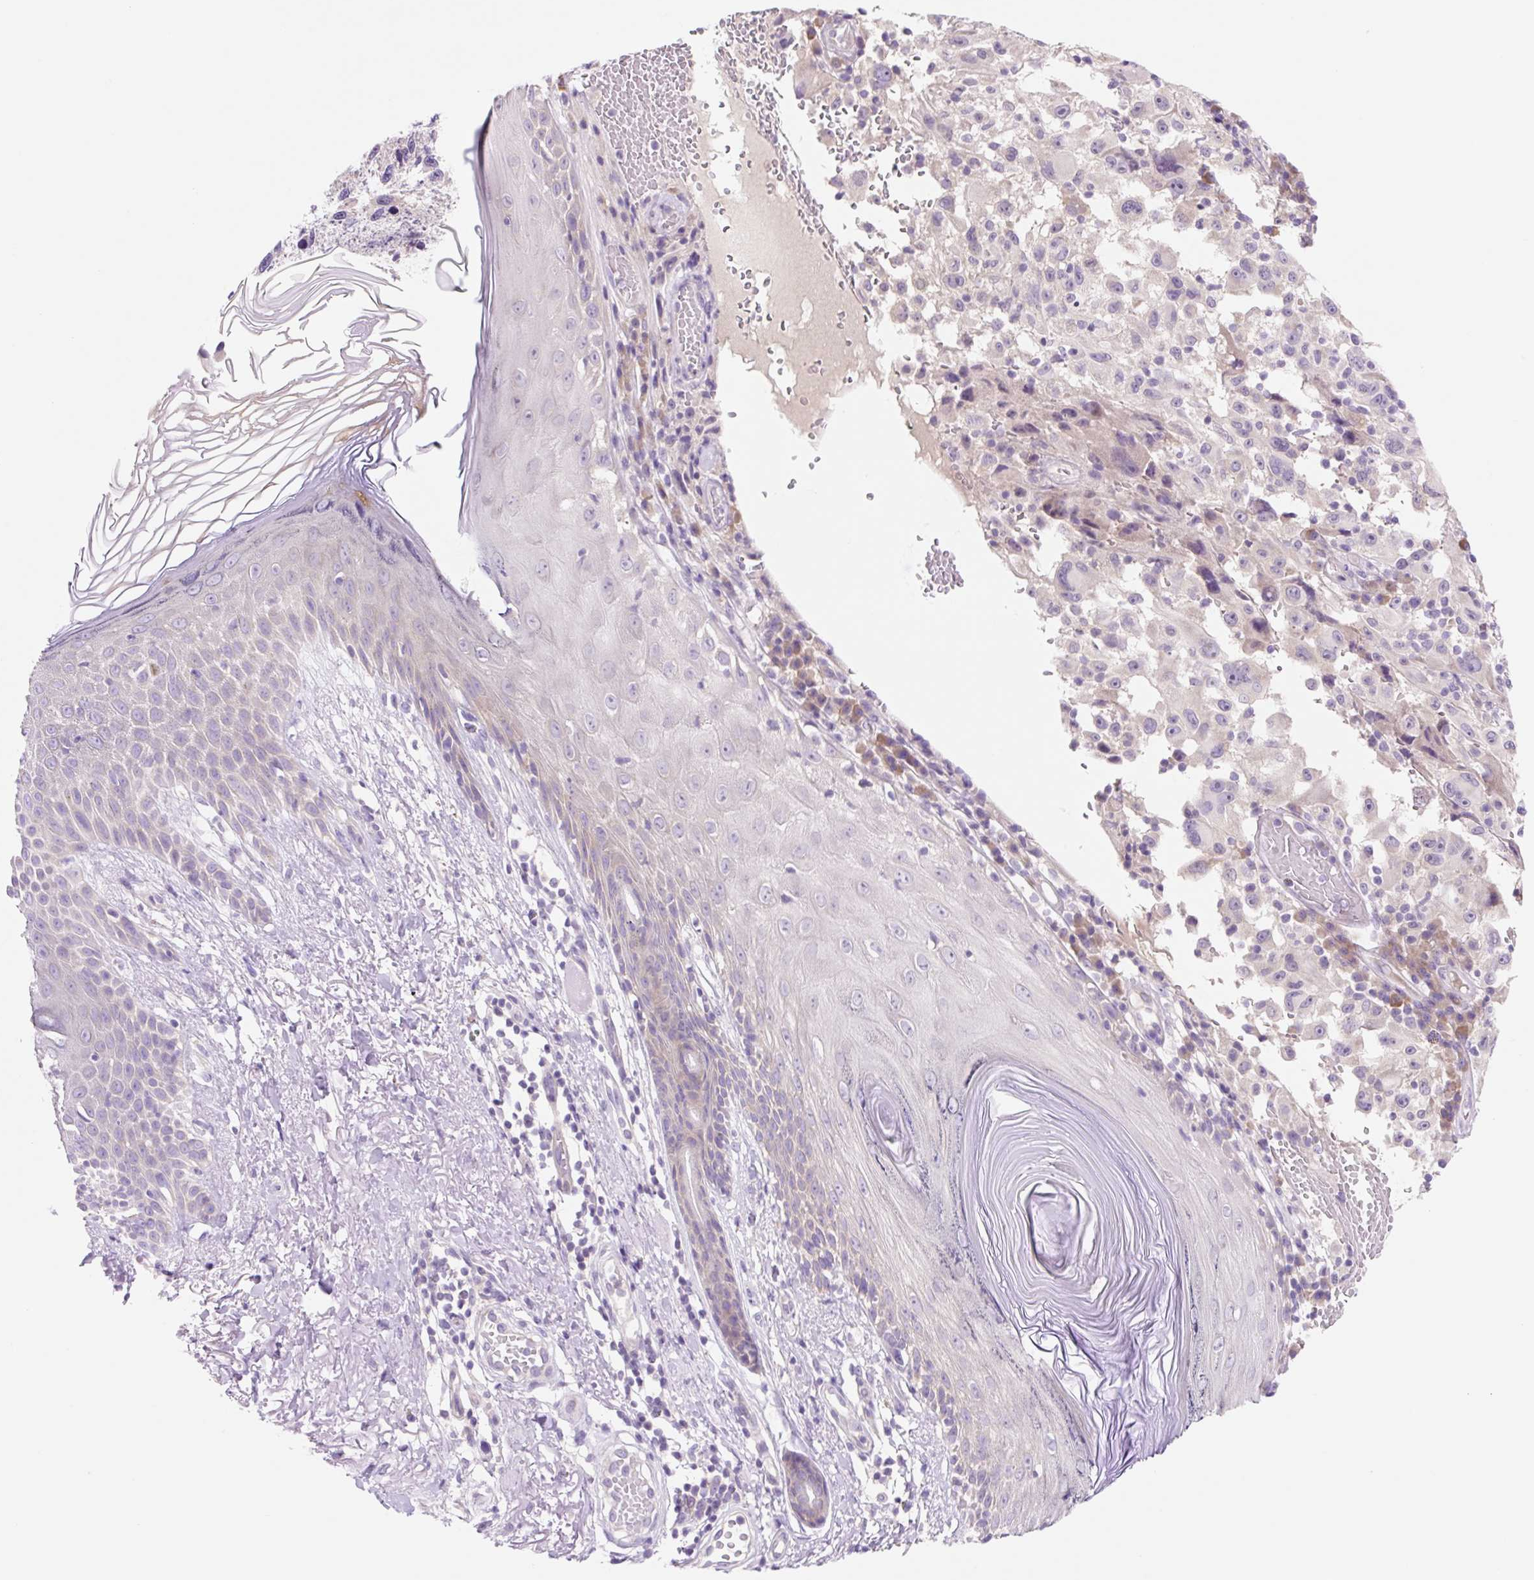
{"staining": {"intensity": "negative", "quantity": "none", "location": "none"}, "tissue": "melanoma", "cell_type": "Tumor cells", "image_type": "cancer", "snomed": [{"axis": "morphology", "description": "Malignant melanoma, NOS"}, {"axis": "topography", "description": "Skin"}], "caption": "Immunohistochemistry micrograph of neoplastic tissue: malignant melanoma stained with DAB shows no significant protein expression in tumor cells.", "gene": "CELF6", "patient": {"sex": "female", "age": 71}}